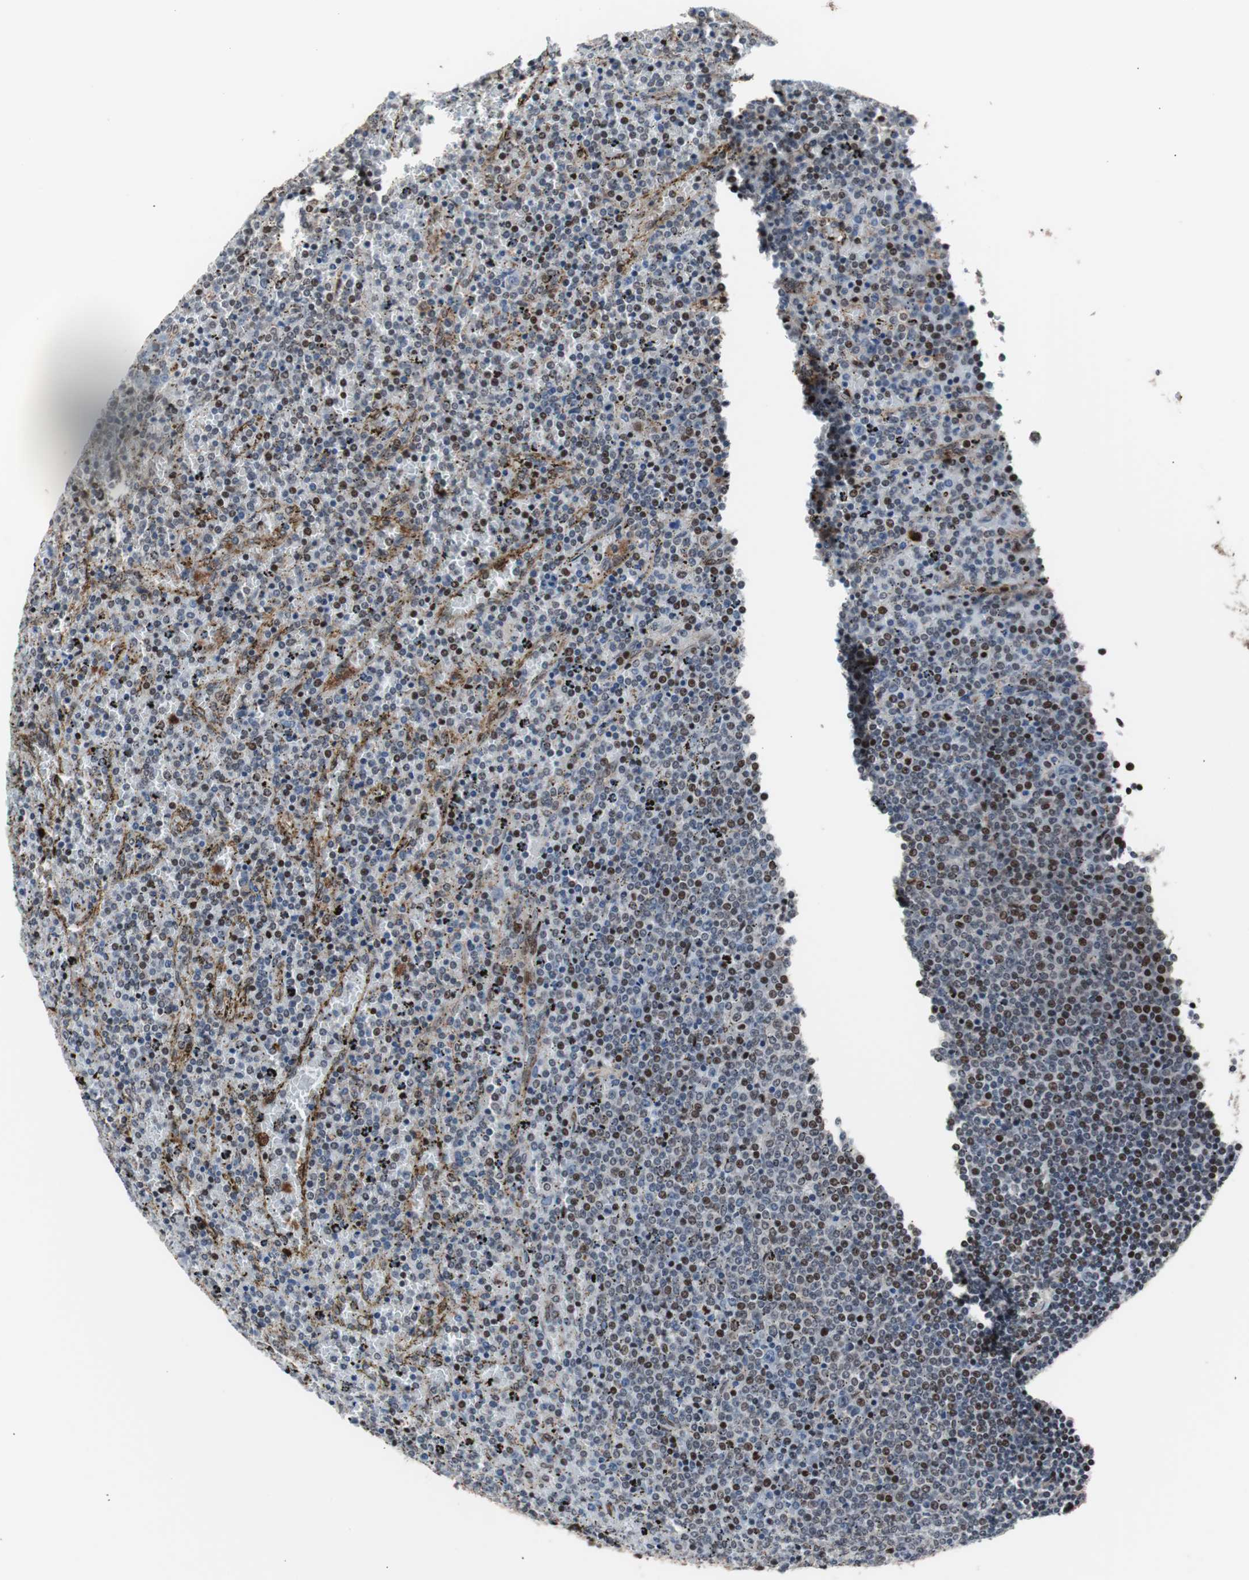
{"staining": {"intensity": "moderate", "quantity": "<25%", "location": "nuclear"}, "tissue": "lymphoma", "cell_type": "Tumor cells", "image_type": "cancer", "snomed": [{"axis": "morphology", "description": "Malignant lymphoma, non-Hodgkin's type, Low grade"}, {"axis": "topography", "description": "Spleen"}], "caption": "A brown stain highlights moderate nuclear staining of a protein in human malignant lymphoma, non-Hodgkin's type (low-grade) tumor cells.", "gene": "POGZ", "patient": {"sex": "female", "age": 77}}